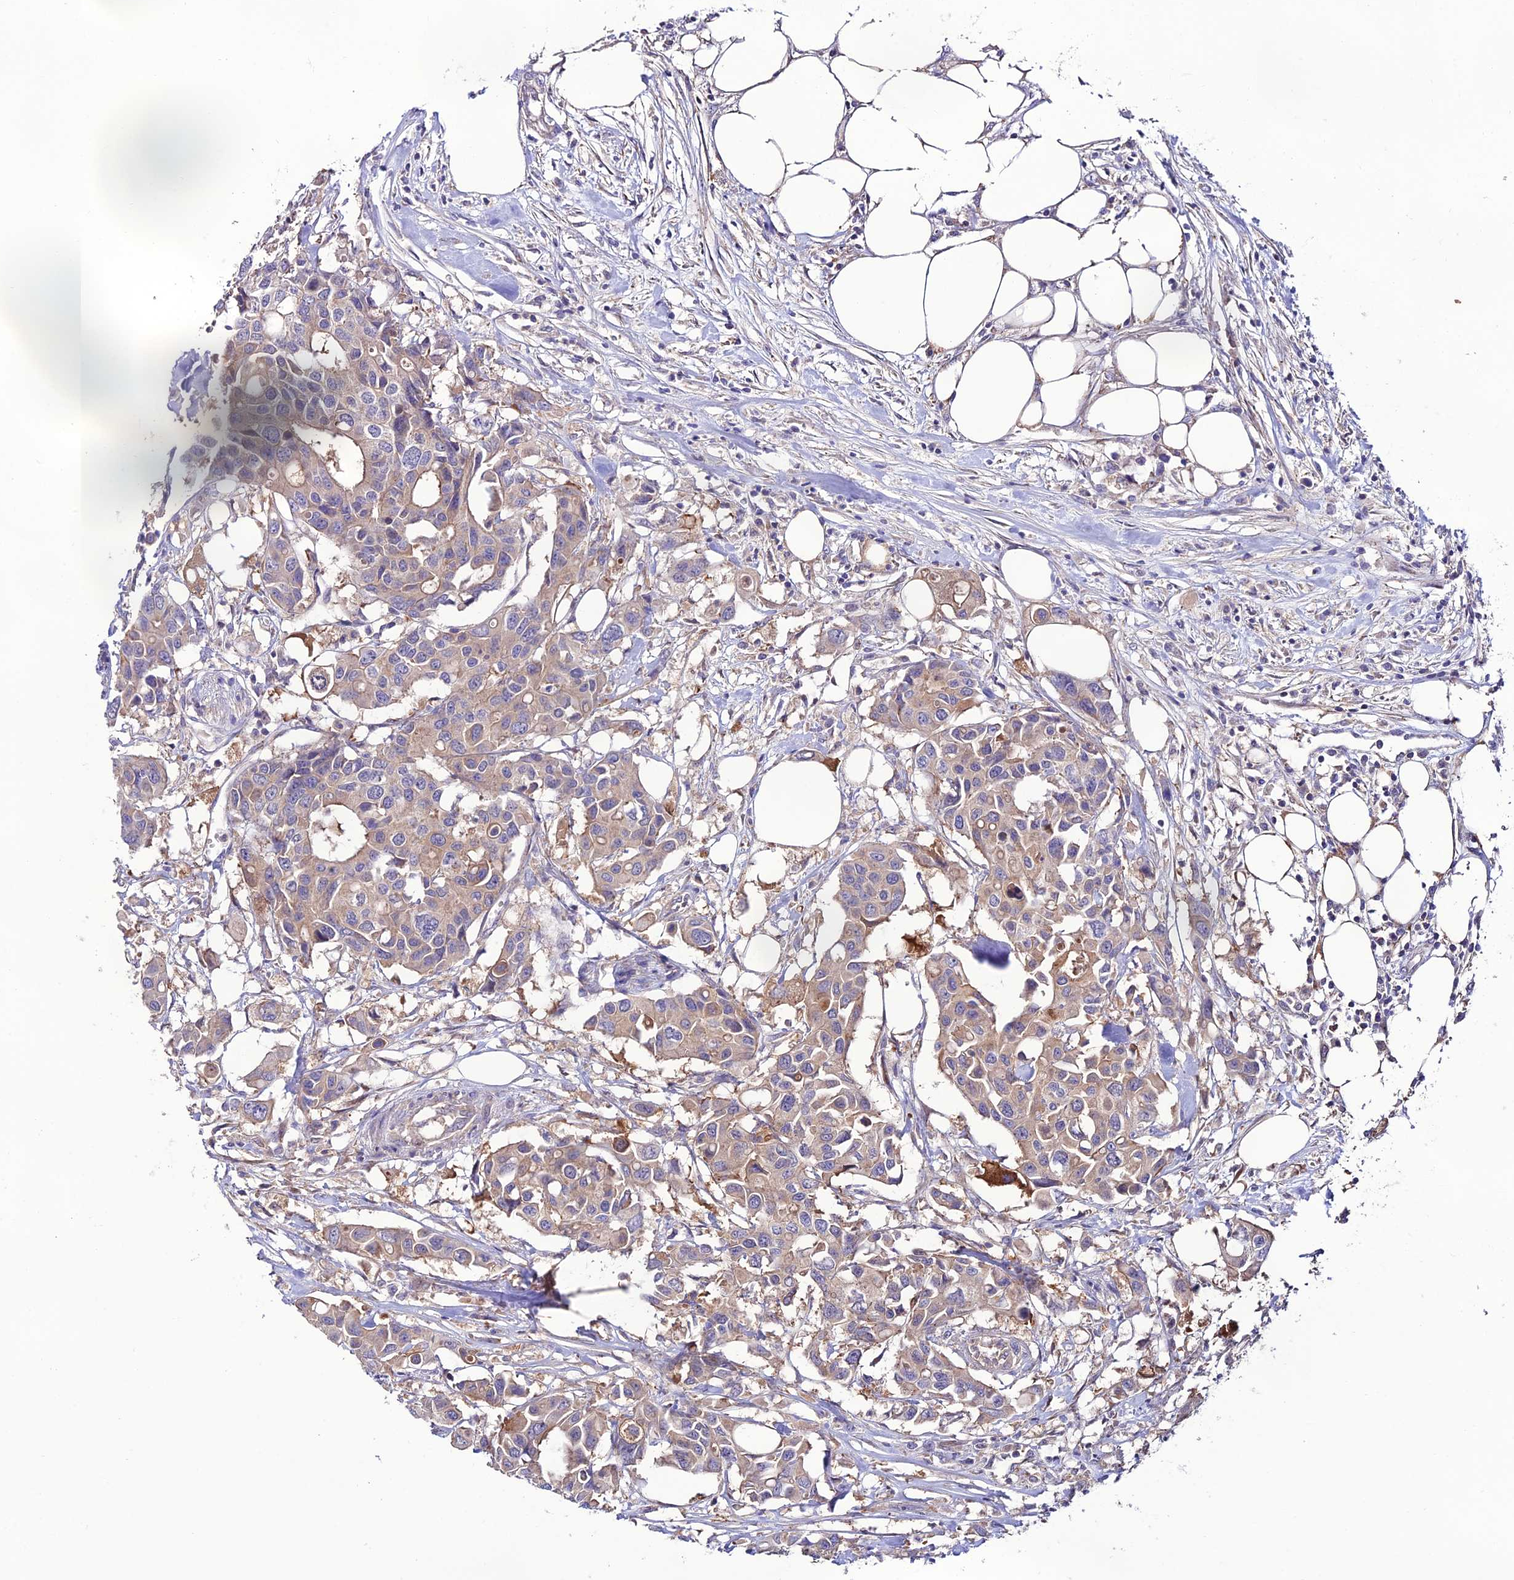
{"staining": {"intensity": "weak", "quantity": ">75%", "location": "cytoplasmic/membranous"}, "tissue": "colorectal cancer", "cell_type": "Tumor cells", "image_type": "cancer", "snomed": [{"axis": "morphology", "description": "Adenocarcinoma, NOS"}, {"axis": "topography", "description": "Colon"}], "caption": "Tumor cells demonstrate weak cytoplasmic/membranous staining in approximately >75% of cells in adenocarcinoma (colorectal).", "gene": "BRME1", "patient": {"sex": "male", "age": 77}}